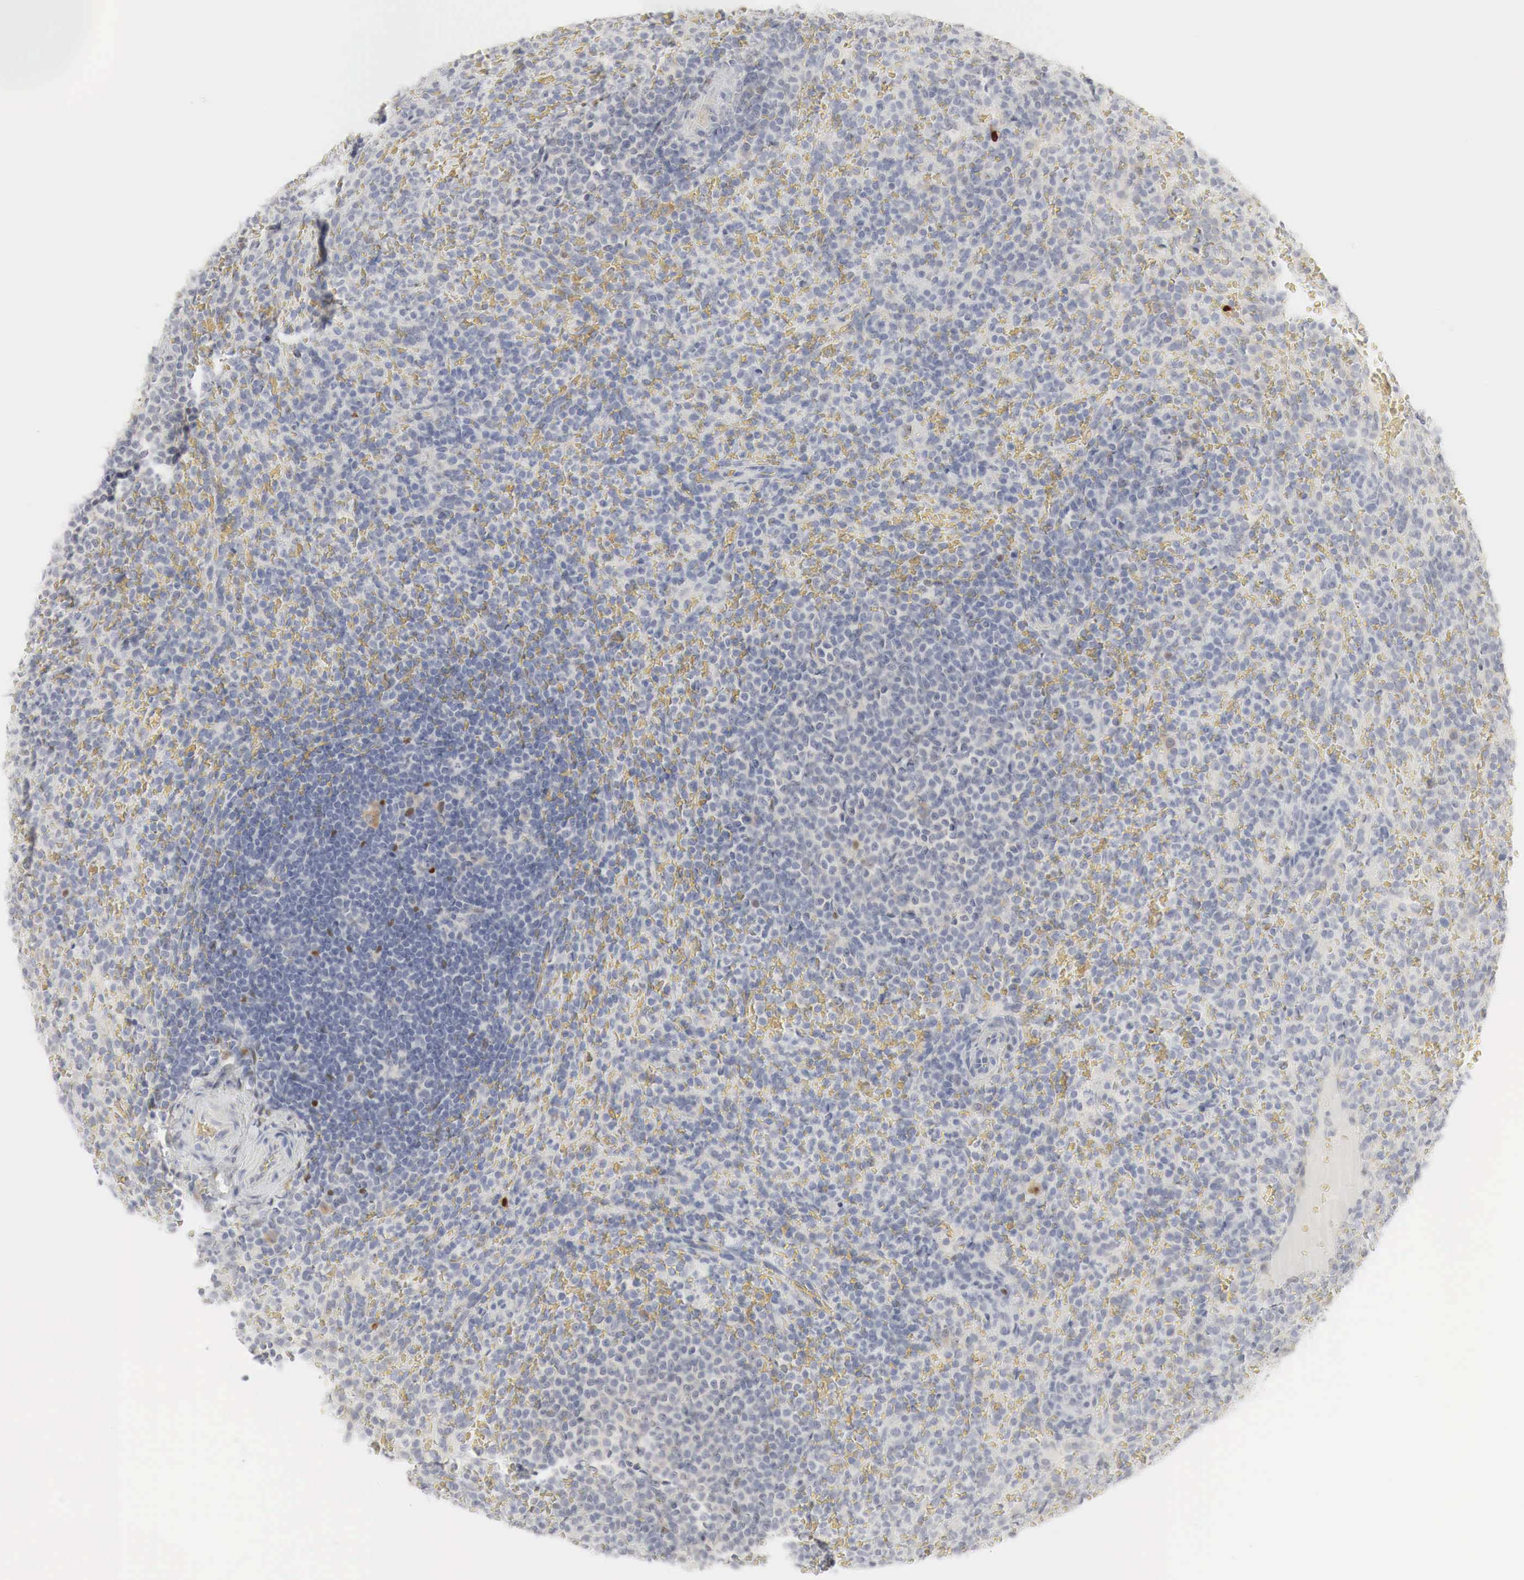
{"staining": {"intensity": "negative", "quantity": "none", "location": "none"}, "tissue": "spleen", "cell_type": "Cells in red pulp", "image_type": "normal", "snomed": [{"axis": "morphology", "description": "Normal tissue, NOS"}, {"axis": "topography", "description": "Spleen"}], "caption": "An immunohistochemistry (IHC) micrograph of unremarkable spleen is shown. There is no staining in cells in red pulp of spleen.", "gene": "TP63", "patient": {"sex": "female", "age": 21}}